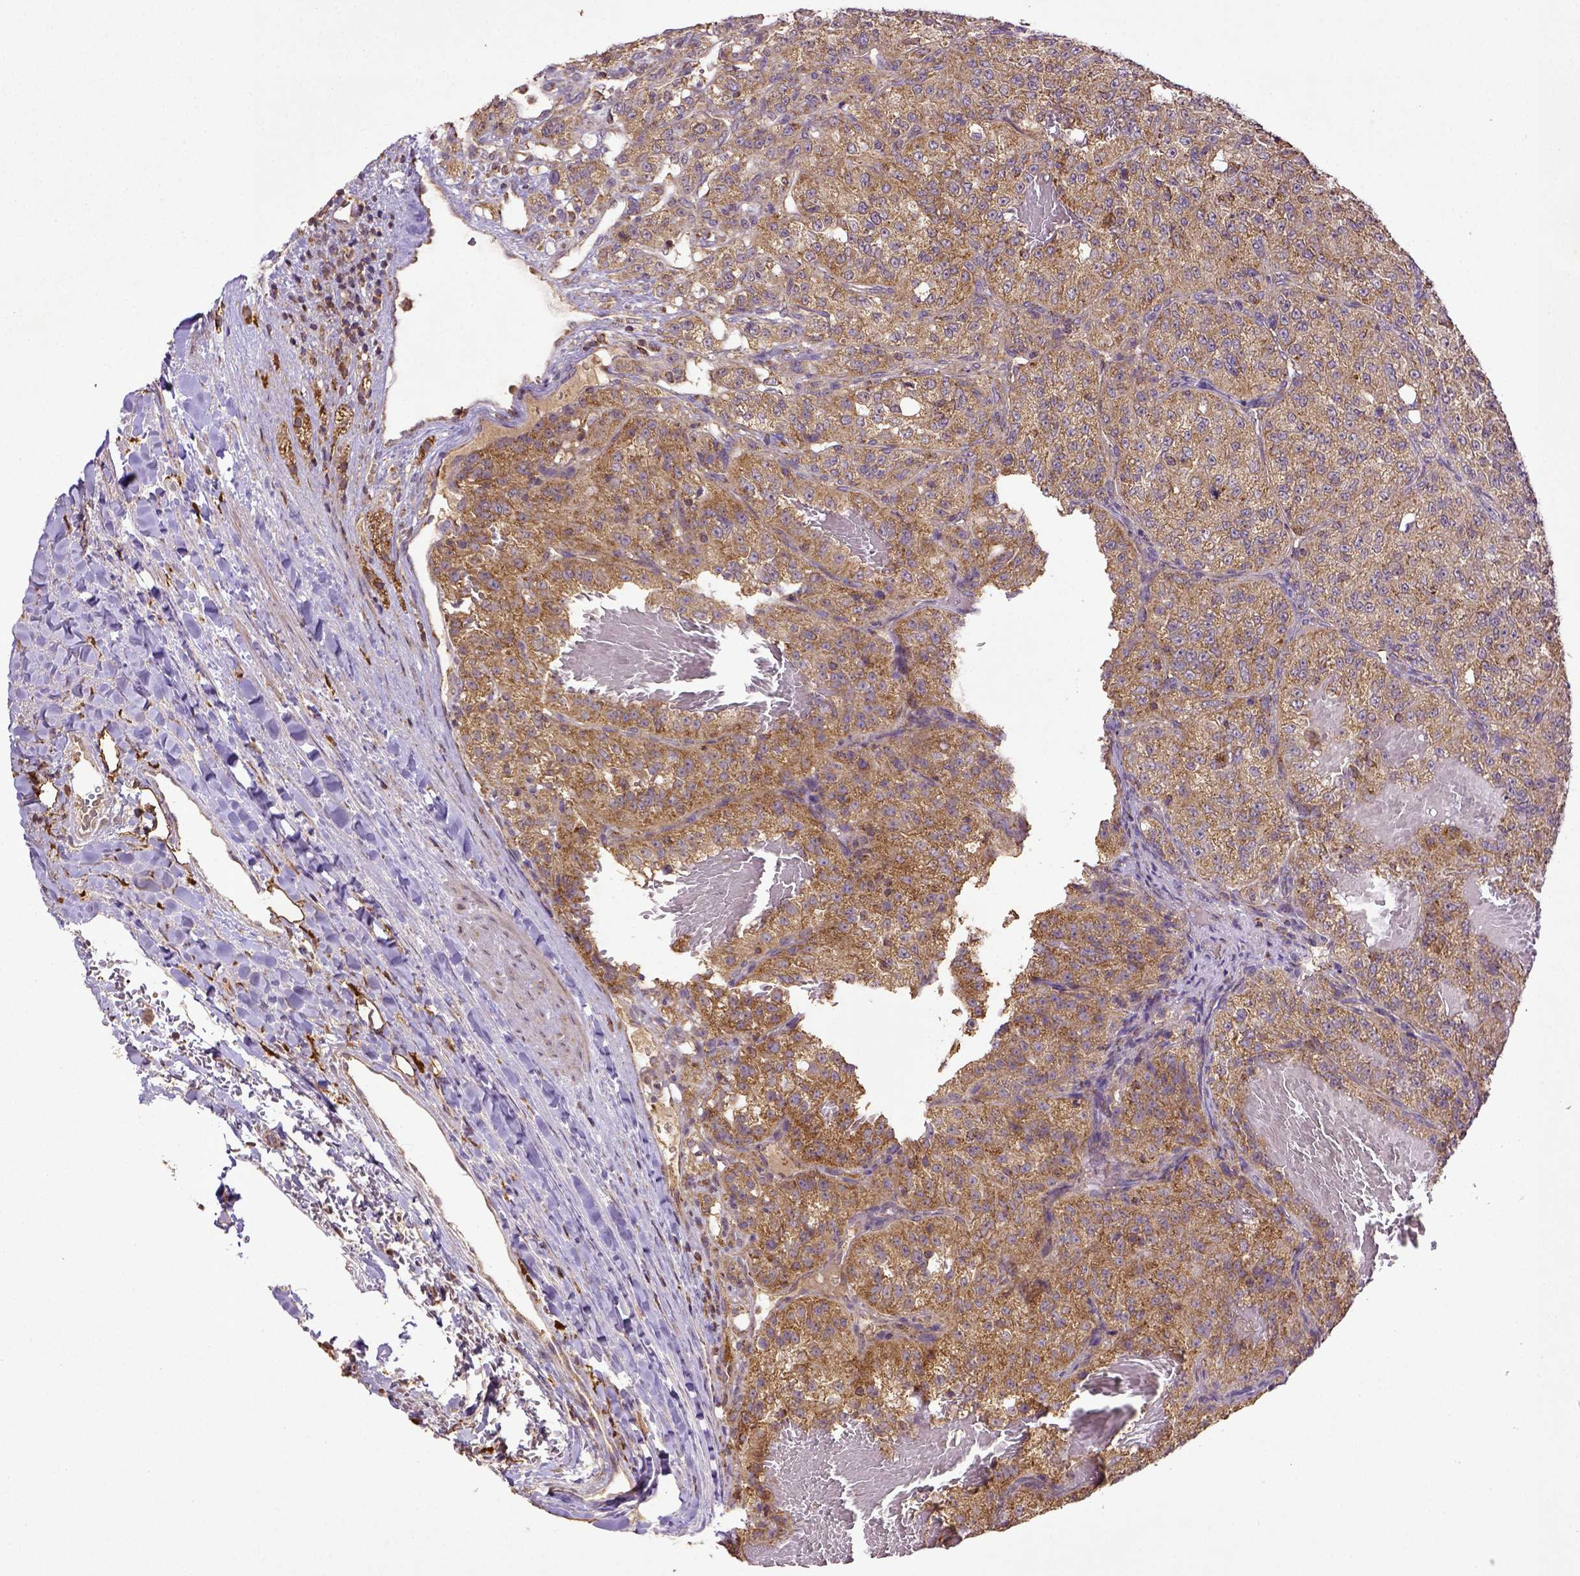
{"staining": {"intensity": "moderate", "quantity": ">75%", "location": "cytoplasmic/membranous"}, "tissue": "renal cancer", "cell_type": "Tumor cells", "image_type": "cancer", "snomed": [{"axis": "morphology", "description": "Adenocarcinoma, NOS"}, {"axis": "topography", "description": "Kidney"}], "caption": "Immunohistochemistry staining of renal adenocarcinoma, which displays medium levels of moderate cytoplasmic/membranous expression in about >75% of tumor cells indicating moderate cytoplasmic/membranous protein staining. The staining was performed using DAB (brown) for protein detection and nuclei were counterstained in hematoxylin (blue).", "gene": "MT-CO1", "patient": {"sex": "female", "age": 63}}